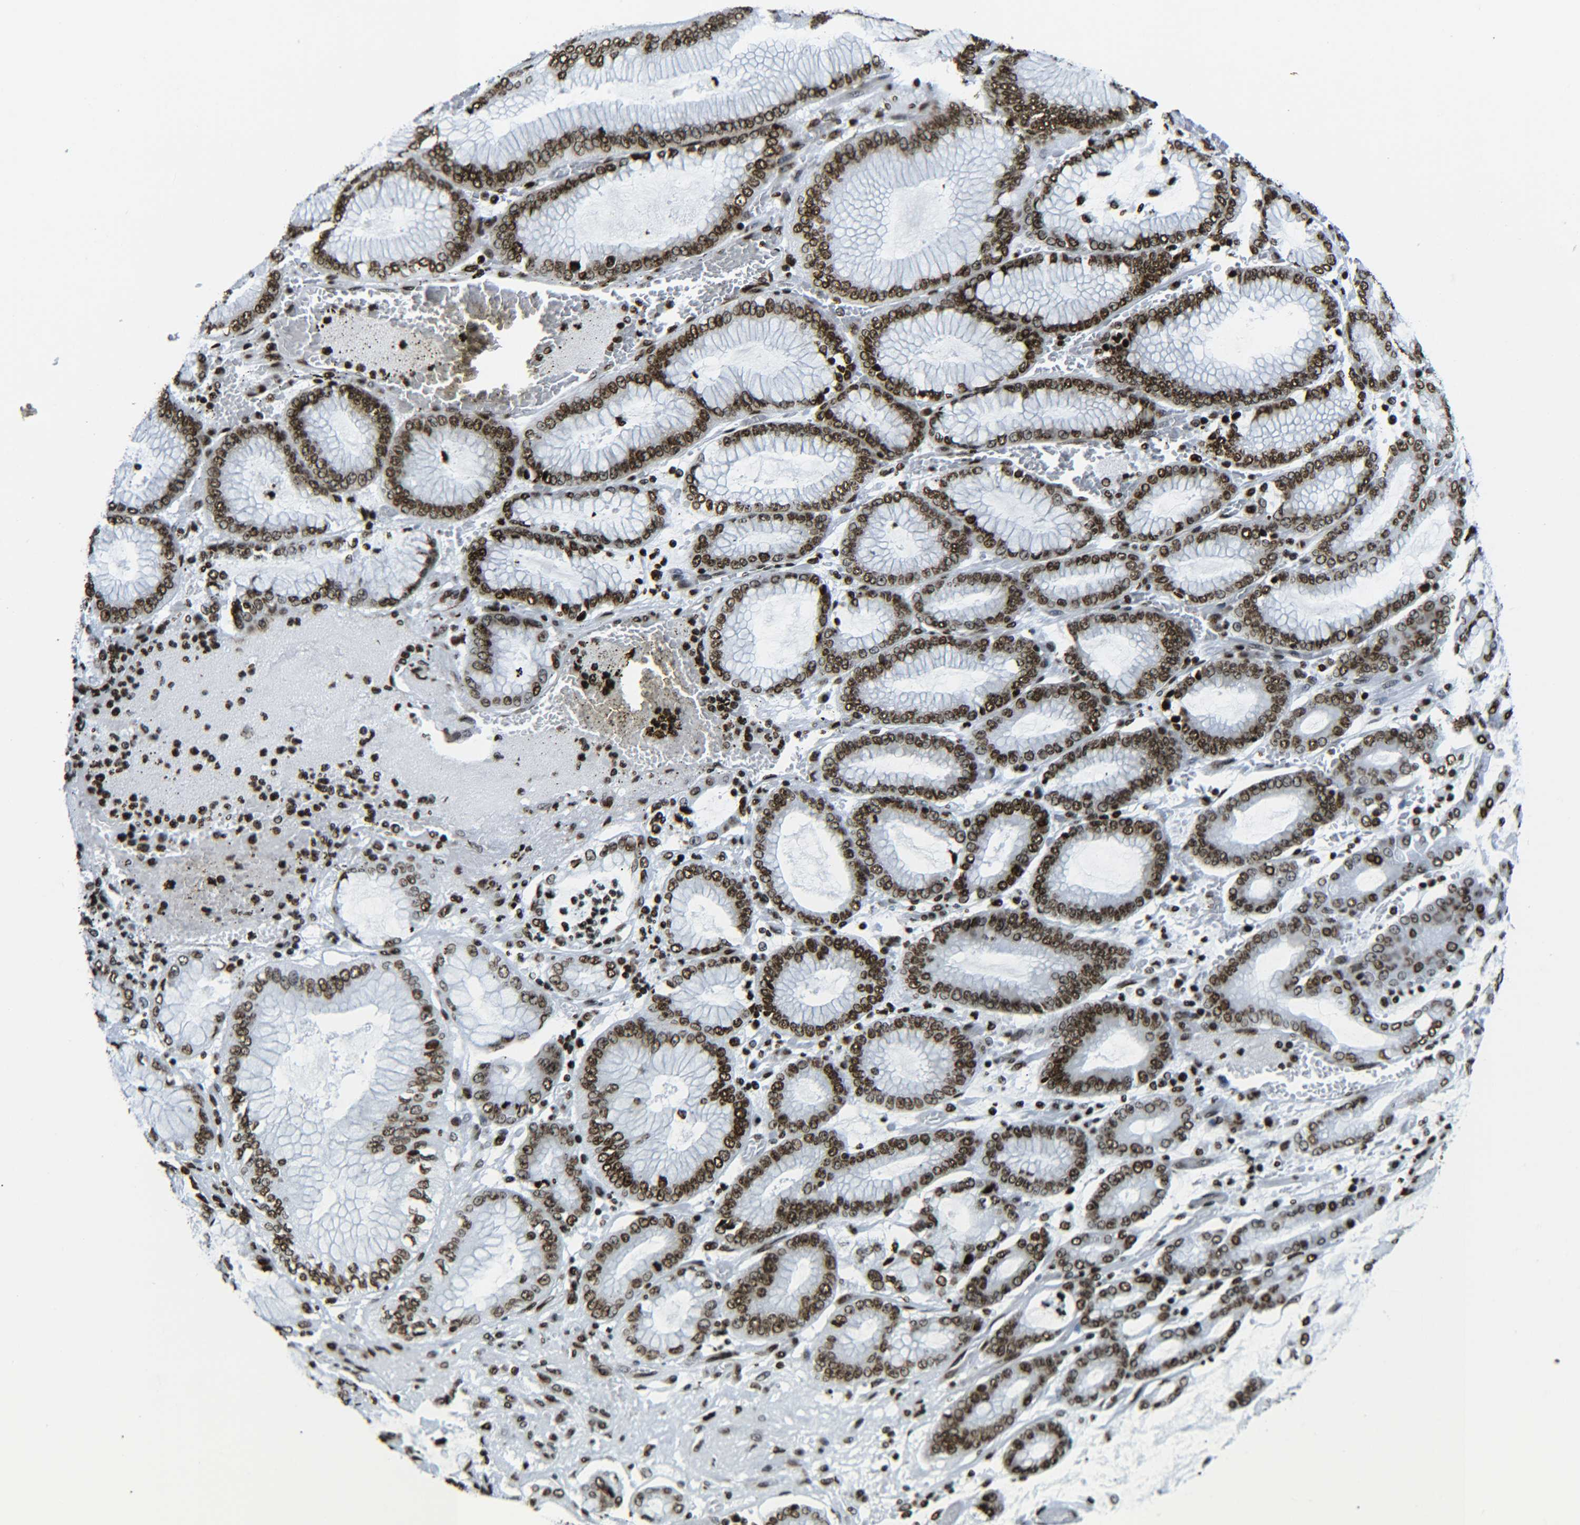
{"staining": {"intensity": "moderate", "quantity": ">75%", "location": "nuclear"}, "tissue": "stomach cancer", "cell_type": "Tumor cells", "image_type": "cancer", "snomed": [{"axis": "morphology", "description": "Normal tissue, NOS"}, {"axis": "morphology", "description": "Adenocarcinoma, NOS"}, {"axis": "topography", "description": "Stomach, upper"}, {"axis": "topography", "description": "Stomach"}], "caption": "Protein expression analysis of human stomach cancer (adenocarcinoma) reveals moderate nuclear expression in approximately >75% of tumor cells. Using DAB (brown) and hematoxylin (blue) stains, captured at high magnification using brightfield microscopy.", "gene": "H2AX", "patient": {"sex": "male", "age": 76}}